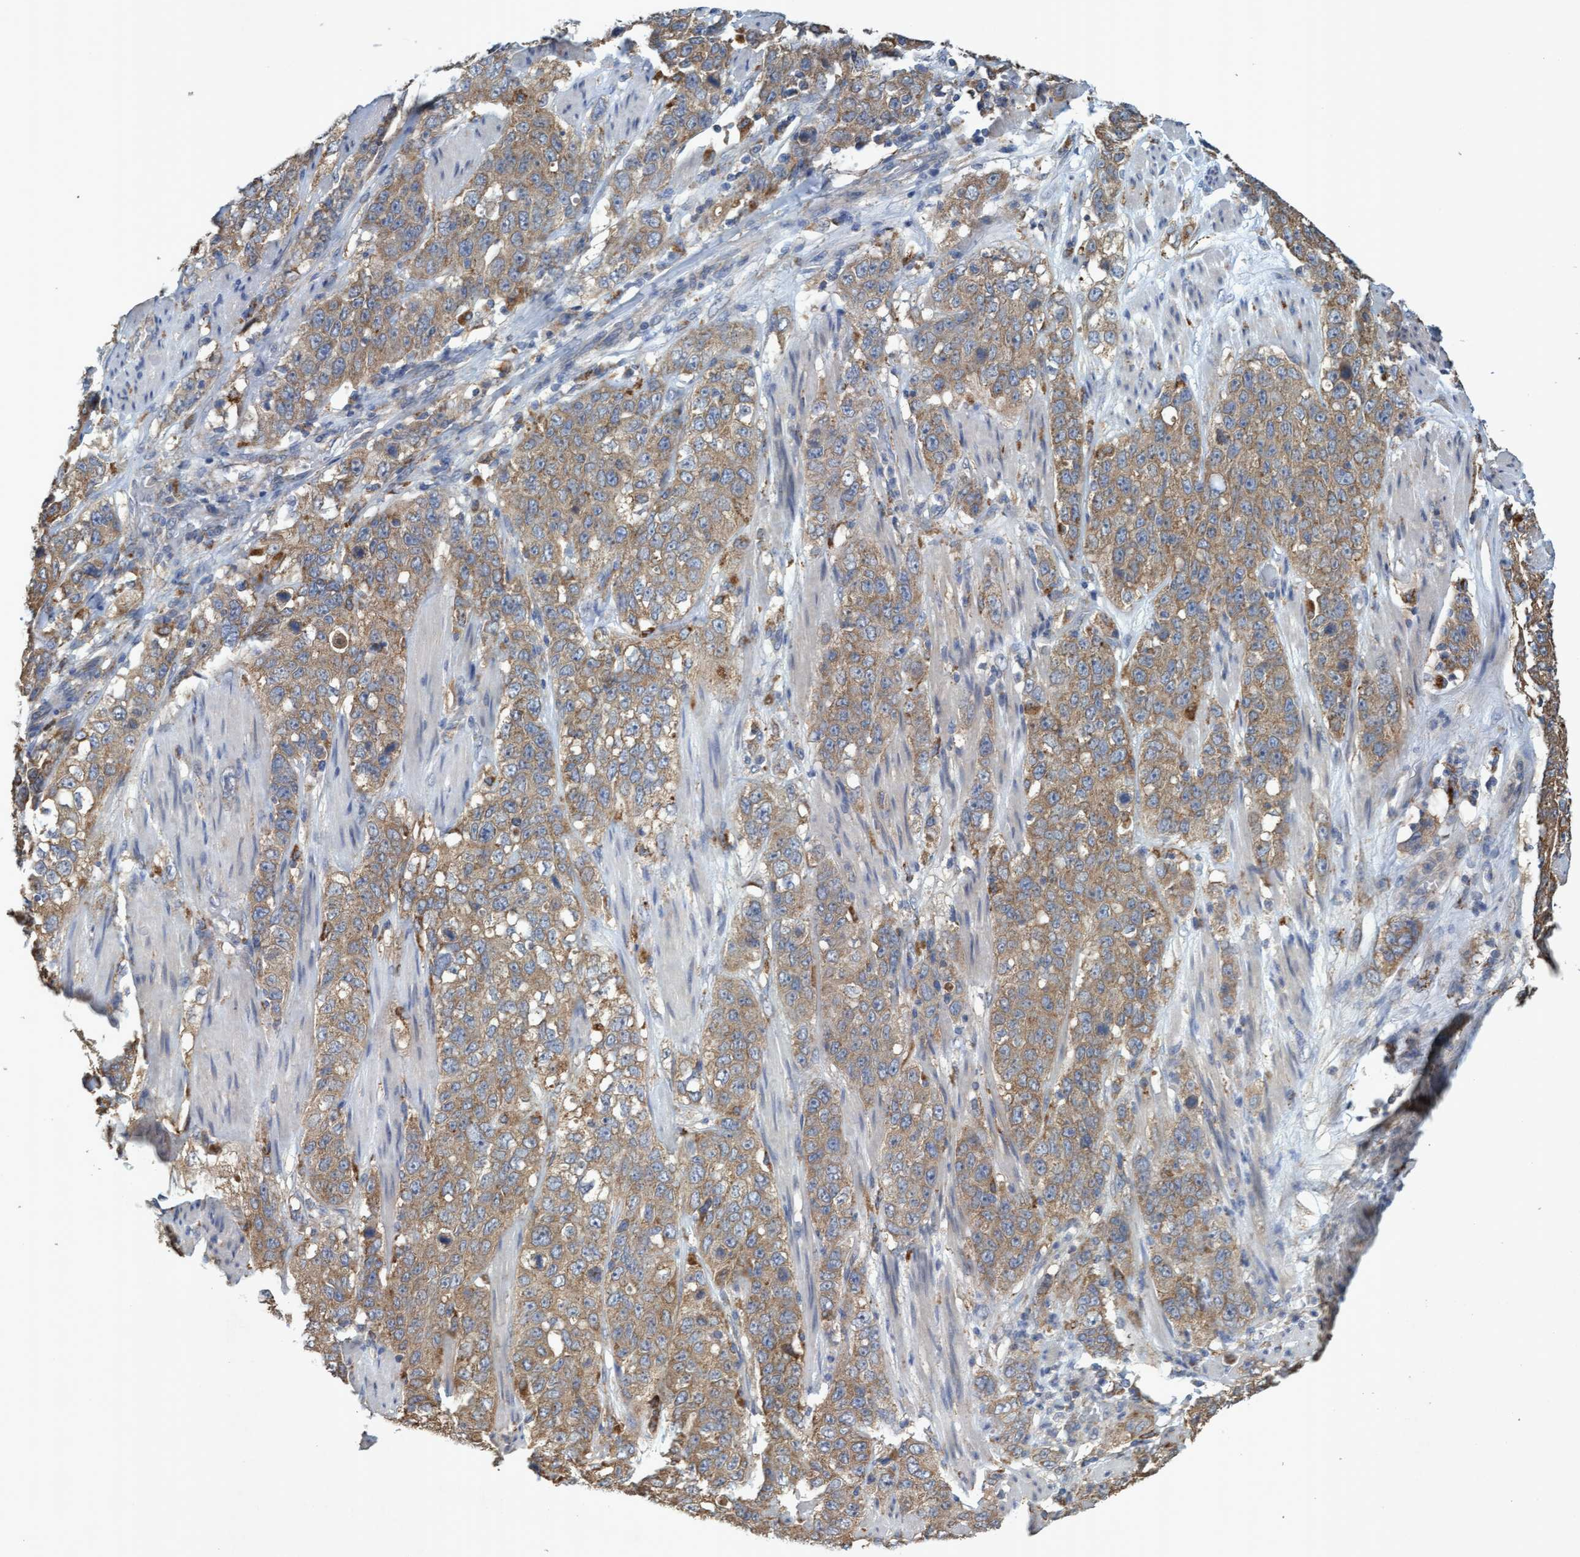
{"staining": {"intensity": "moderate", "quantity": ">75%", "location": "cytoplasmic/membranous"}, "tissue": "stomach cancer", "cell_type": "Tumor cells", "image_type": "cancer", "snomed": [{"axis": "morphology", "description": "Adenocarcinoma, NOS"}, {"axis": "topography", "description": "Stomach"}], "caption": "A brown stain labels moderate cytoplasmic/membranous staining of a protein in stomach cancer (adenocarcinoma) tumor cells.", "gene": "ATPAF2", "patient": {"sex": "male", "age": 48}}